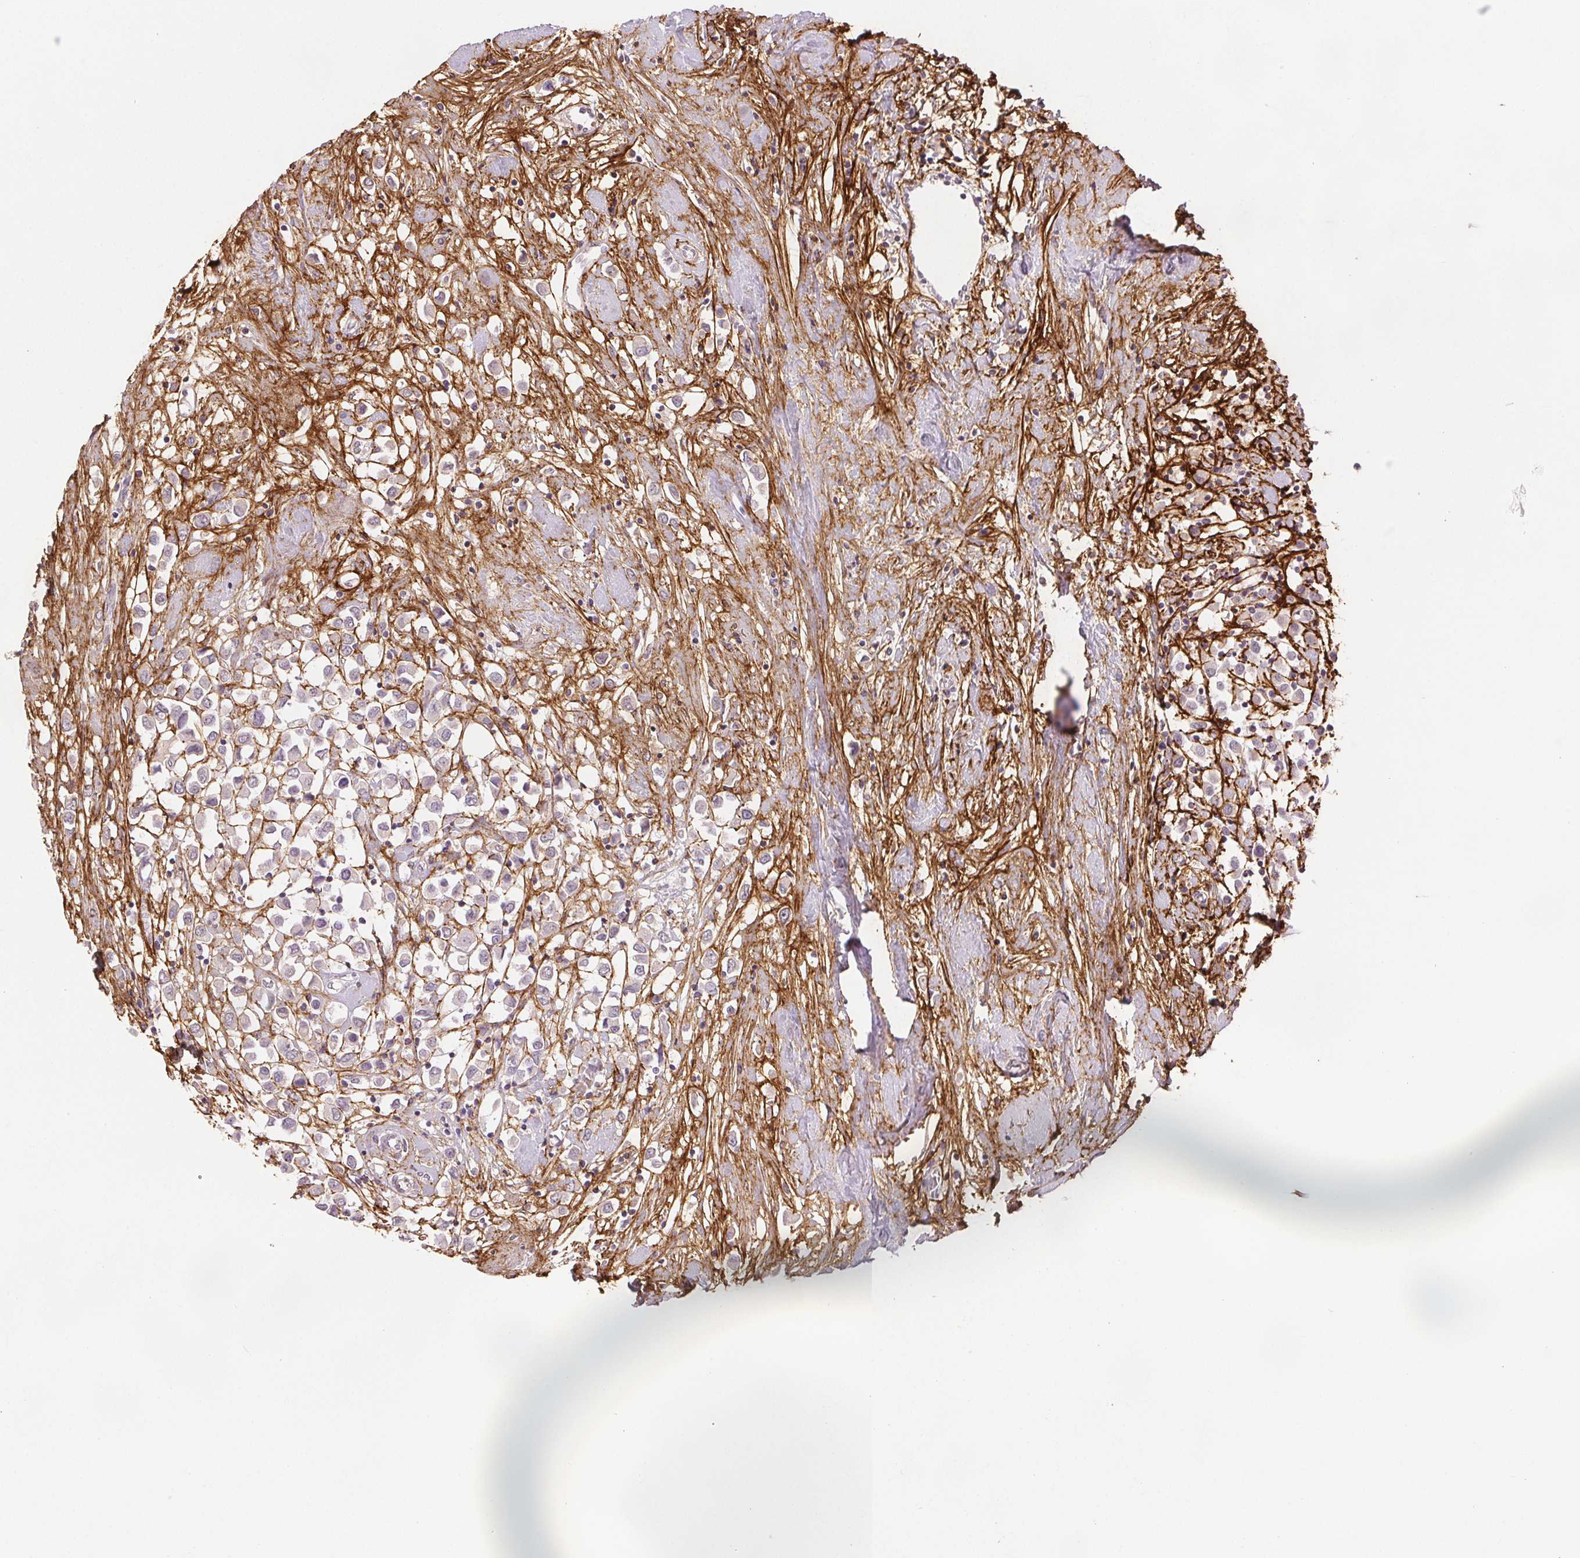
{"staining": {"intensity": "negative", "quantity": "none", "location": "none"}, "tissue": "breast cancer", "cell_type": "Tumor cells", "image_type": "cancer", "snomed": [{"axis": "morphology", "description": "Duct carcinoma"}, {"axis": "topography", "description": "Breast"}], "caption": "Tumor cells are negative for protein expression in human breast cancer.", "gene": "FBN1", "patient": {"sex": "female", "age": 61}}